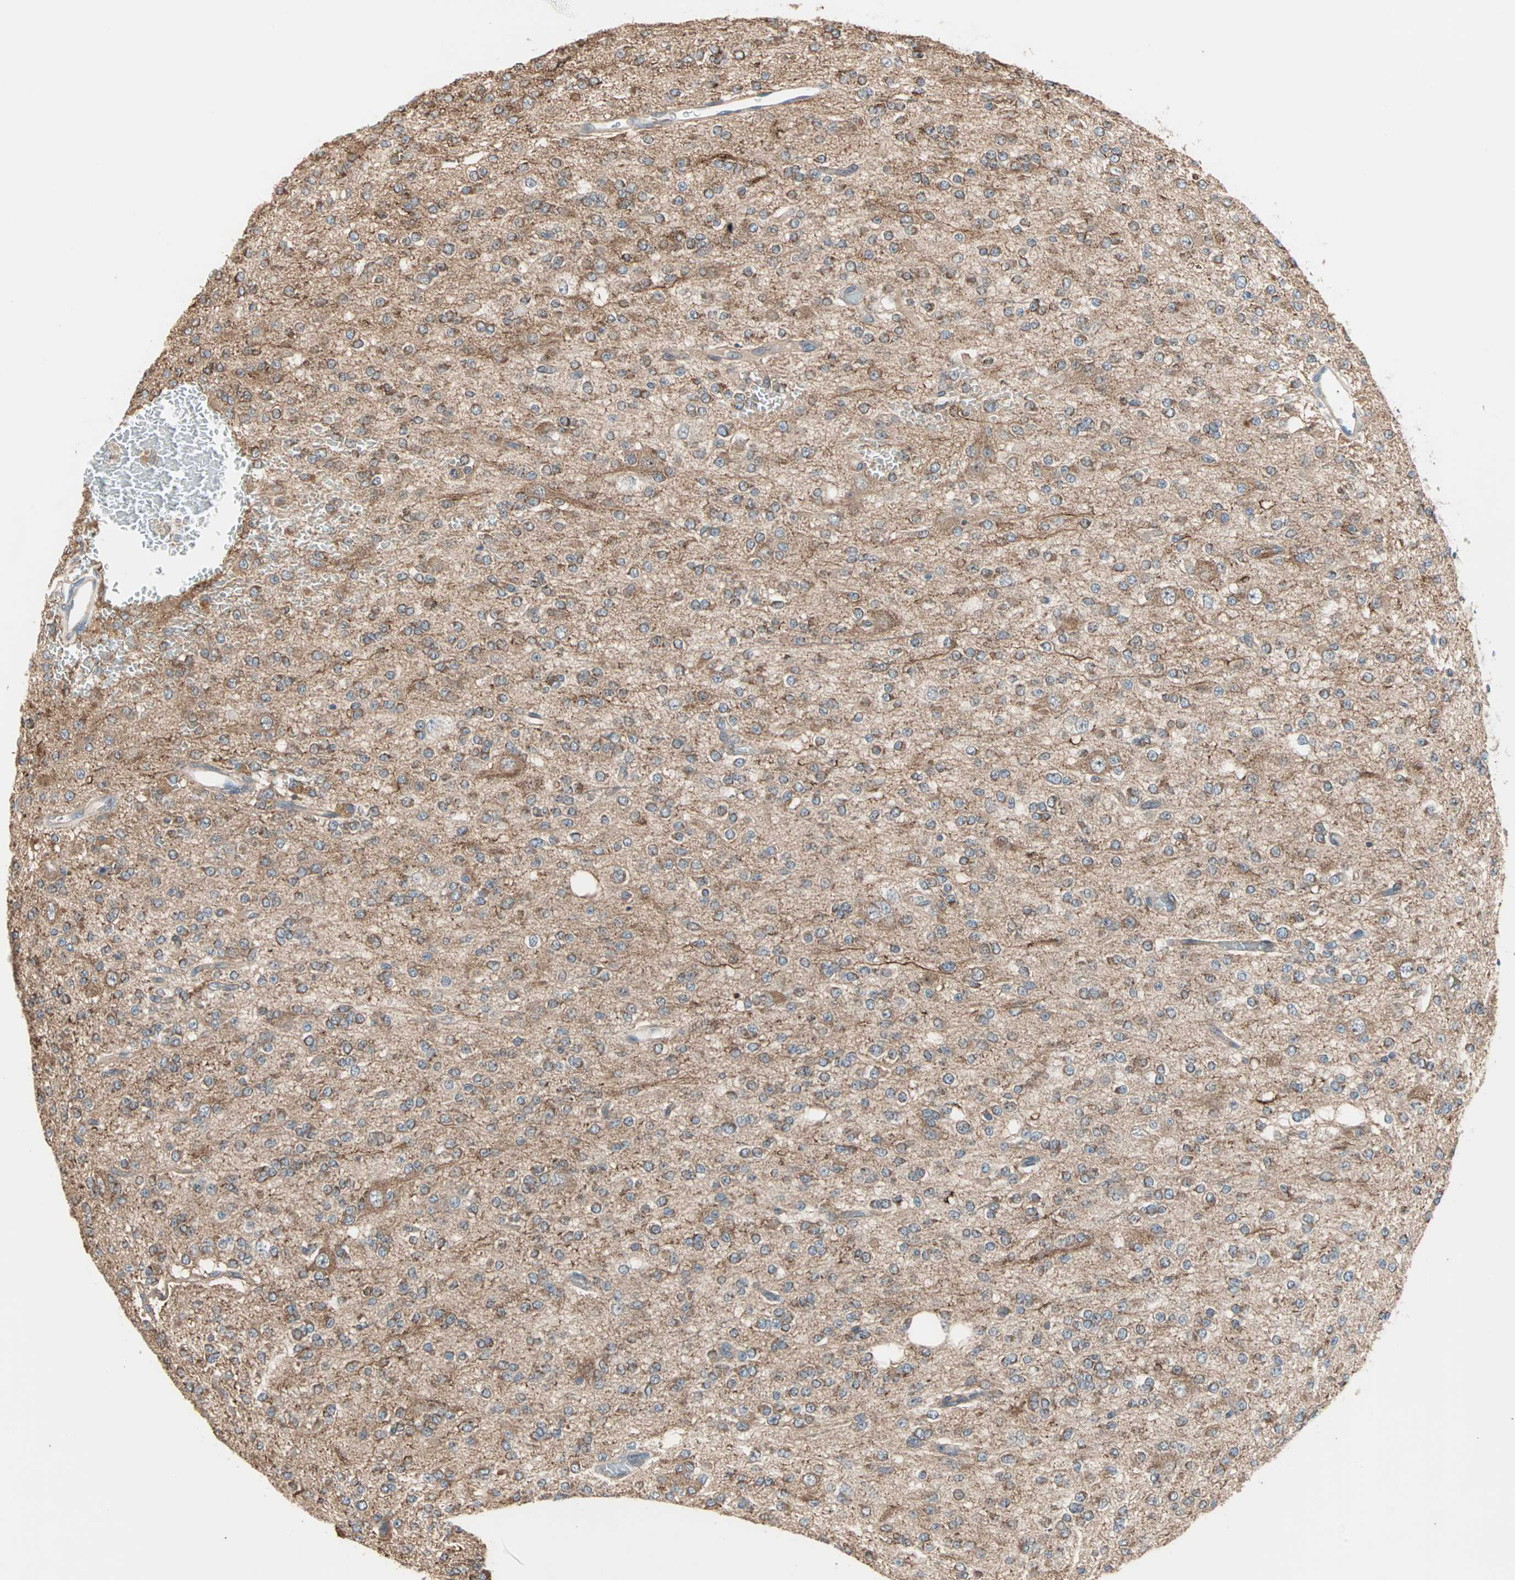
{"staining": {"intensity": "moderate", "quantity": "25%-75%", "location": "cytoplasmic/membranous"}, "tissue": "glioma", "cell_type": "Tumor cells", "image_type": "cancer", "snomed": [{"axis": "morphology", "description": "Glioma, malignant, Low grade"}, {"axis": "topography", "description": "Brain"}], "caption": "An image of malignant glioma (low-grade) stained for a protein shows moderate cytoplasmic/membranous brown staining in tumor cells.", "gene": "PDE8A", "patient": {"sex": "male", "age": 38}}